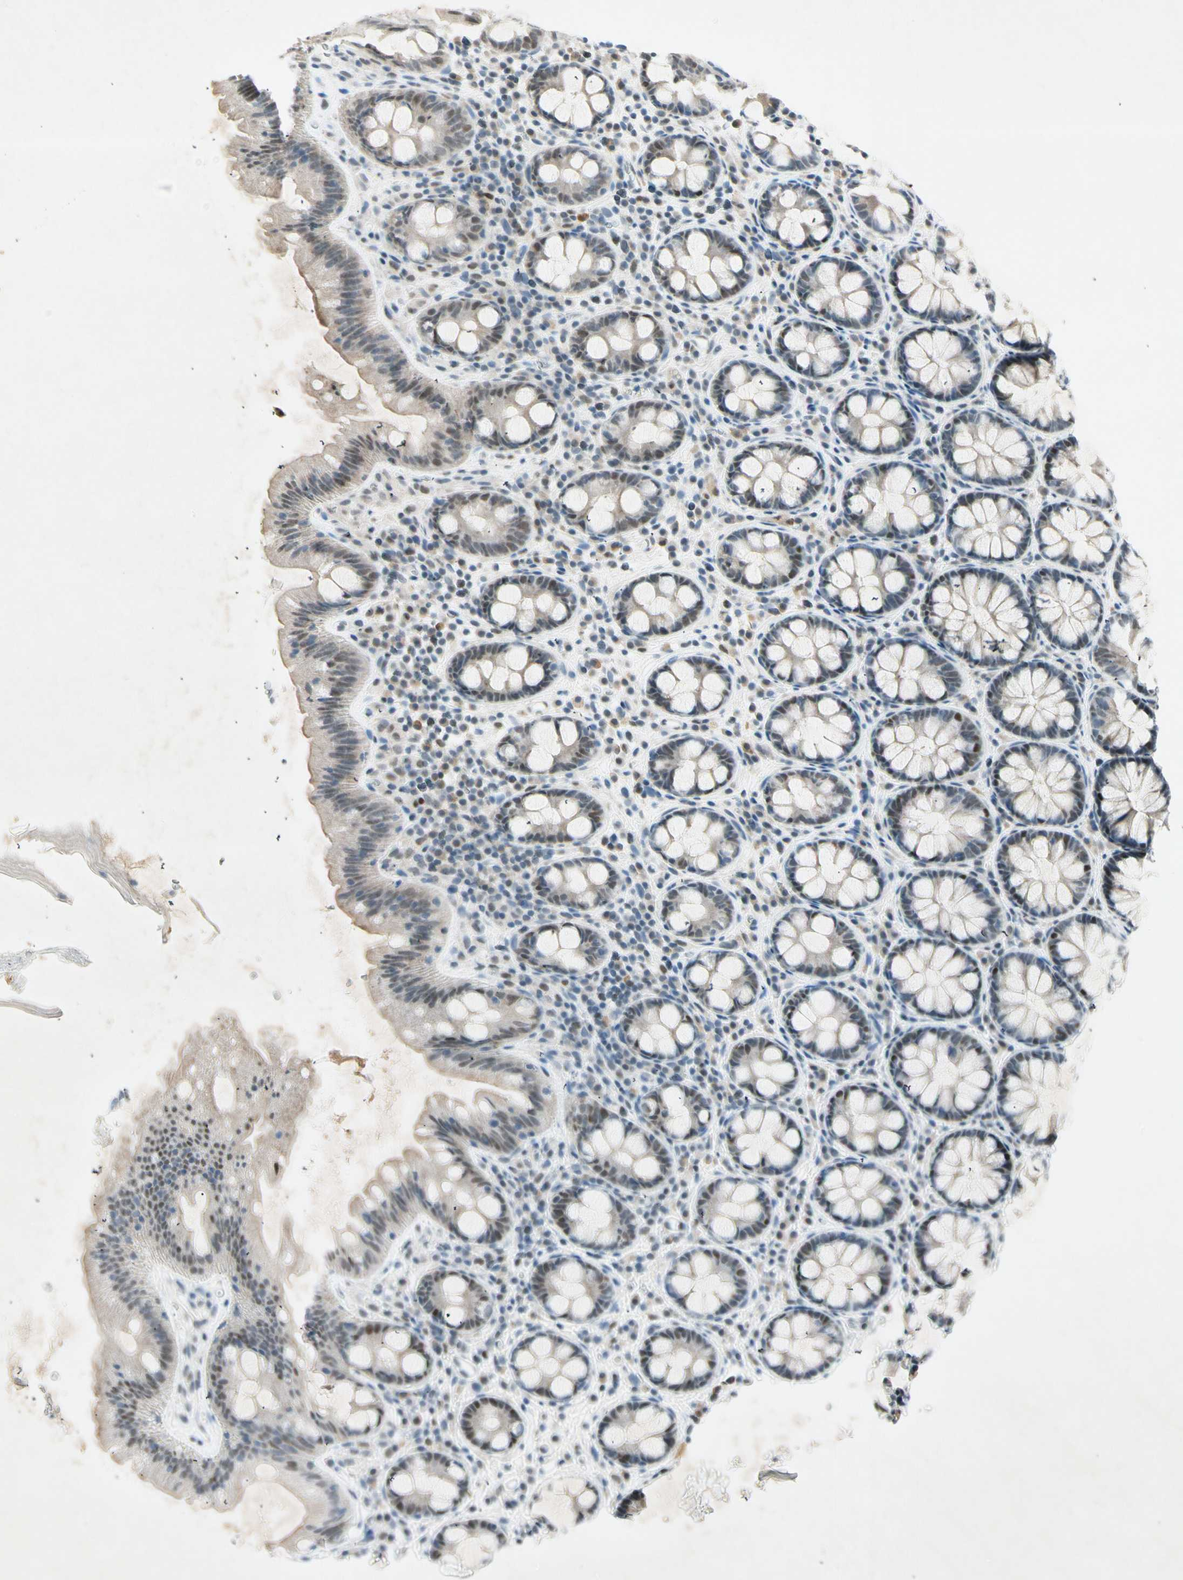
{"staining": {"intensity": "moderate", "quantity": "25%-75%", "location": "nuclear"}, "tissue": "colon", "cell_type": "Endothelial cells", "image_type": "normal", "snomed": [{"axis": "morphology", "description": "Normal tissue, NOS"}, {"axis": "topography", "description": "Colon"}], "caption": "IHC histopathology image of benign colon stained for a protein (brown), which demonstrates medium levels of moderate nuclear staining in about 25%-75% of endothelial cells.", "gene": "RNF43", "patient": {"sex": "female", "age": 80}}